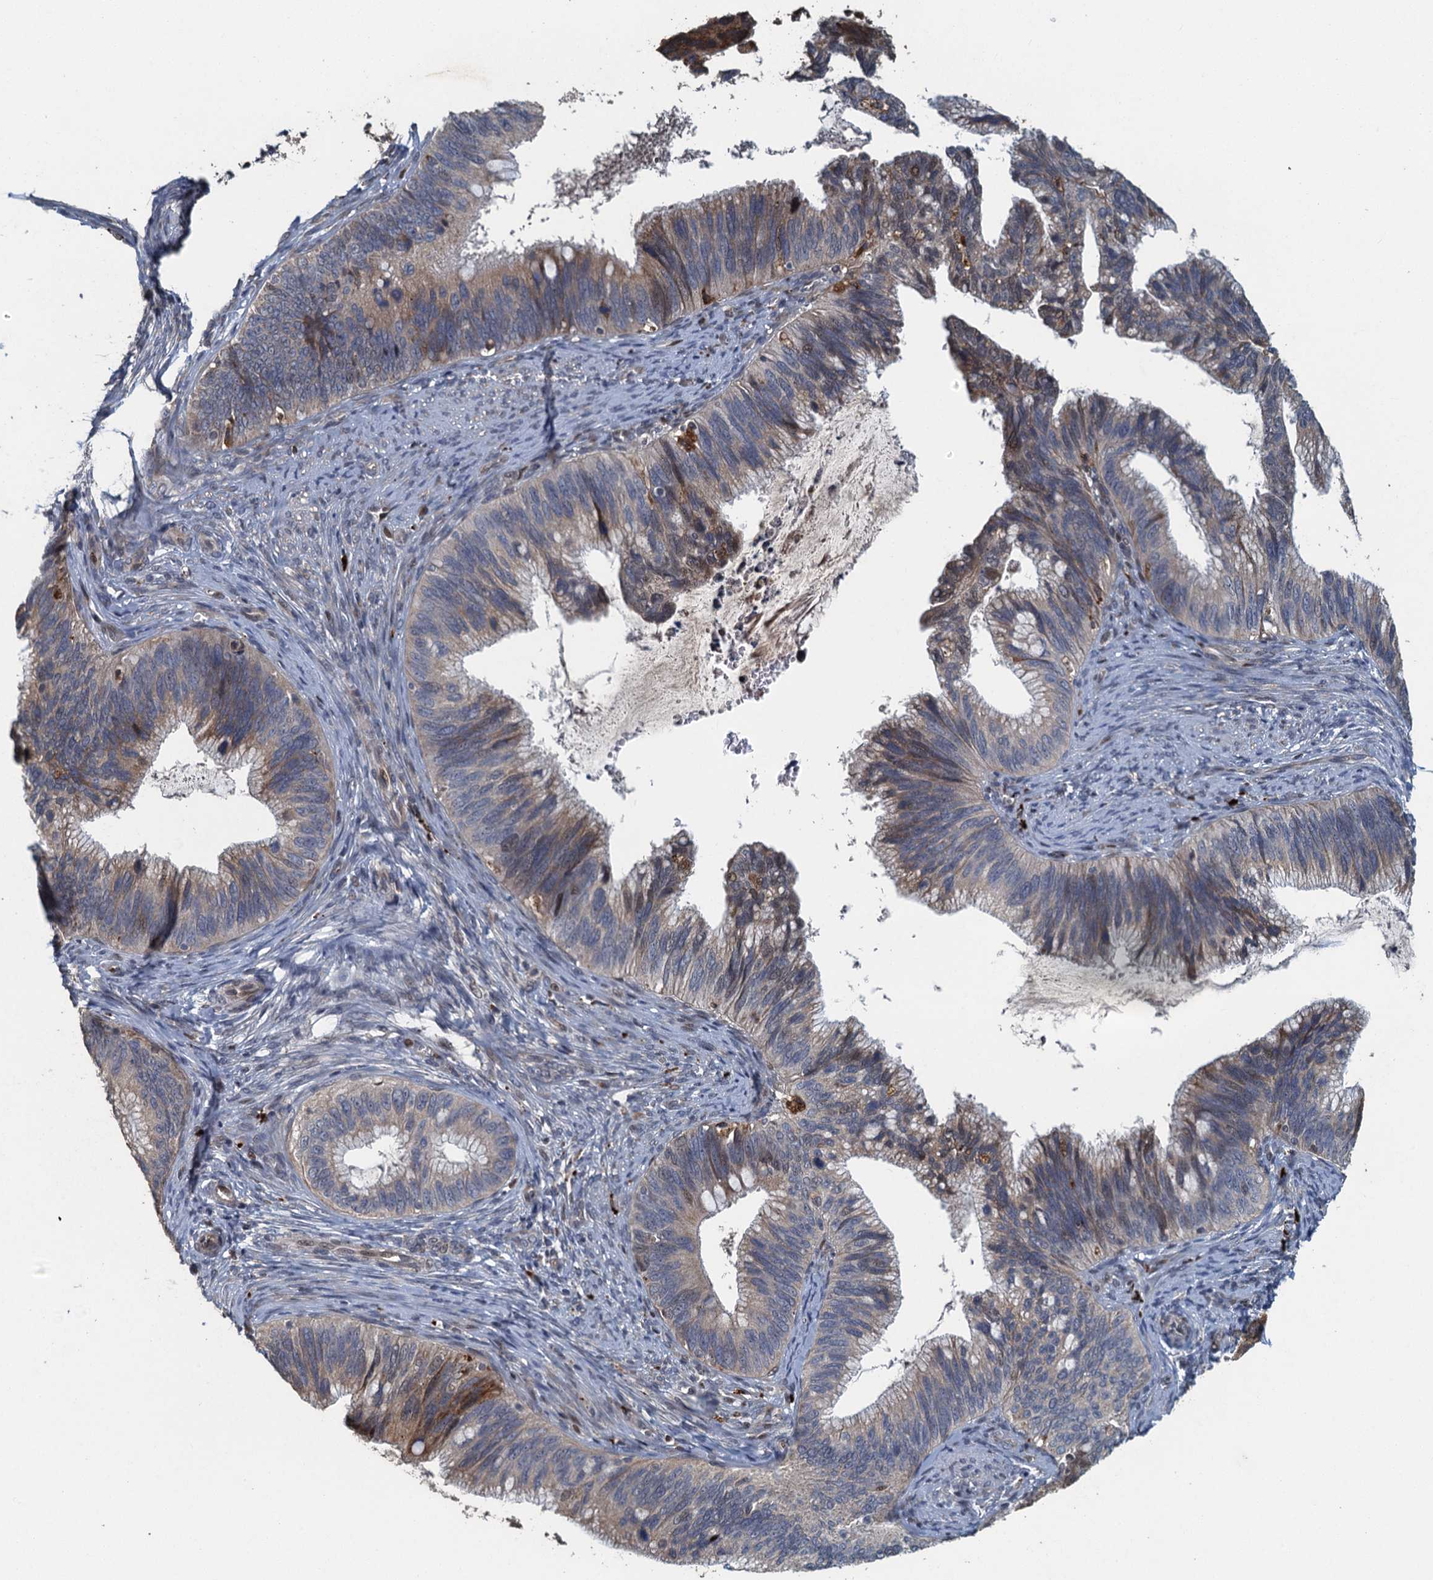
{"staining": {"intensity": "moderate", "quantity": "<25%", "location": "cytoplasmic/membranous"}, "tissue": "cervical cancer", "cell_type": "Tumor cells", "image_type": "cancer", "snomed": [{"axis": "morphology", "description": "Adenocarcinoma, NOS"}, {"axis": "topography", "description": "Cervix"}], "caption": "Moderate cytoplasmic/membranous positivity is identified in approximately <25% of tumor cells in cervical cancer. Immunohistochemistry (ihc) stains the protein in brown and the nuclei are stained blue.", "gene": "AGRN", "patient": {"sex": "female", "age": 42}}